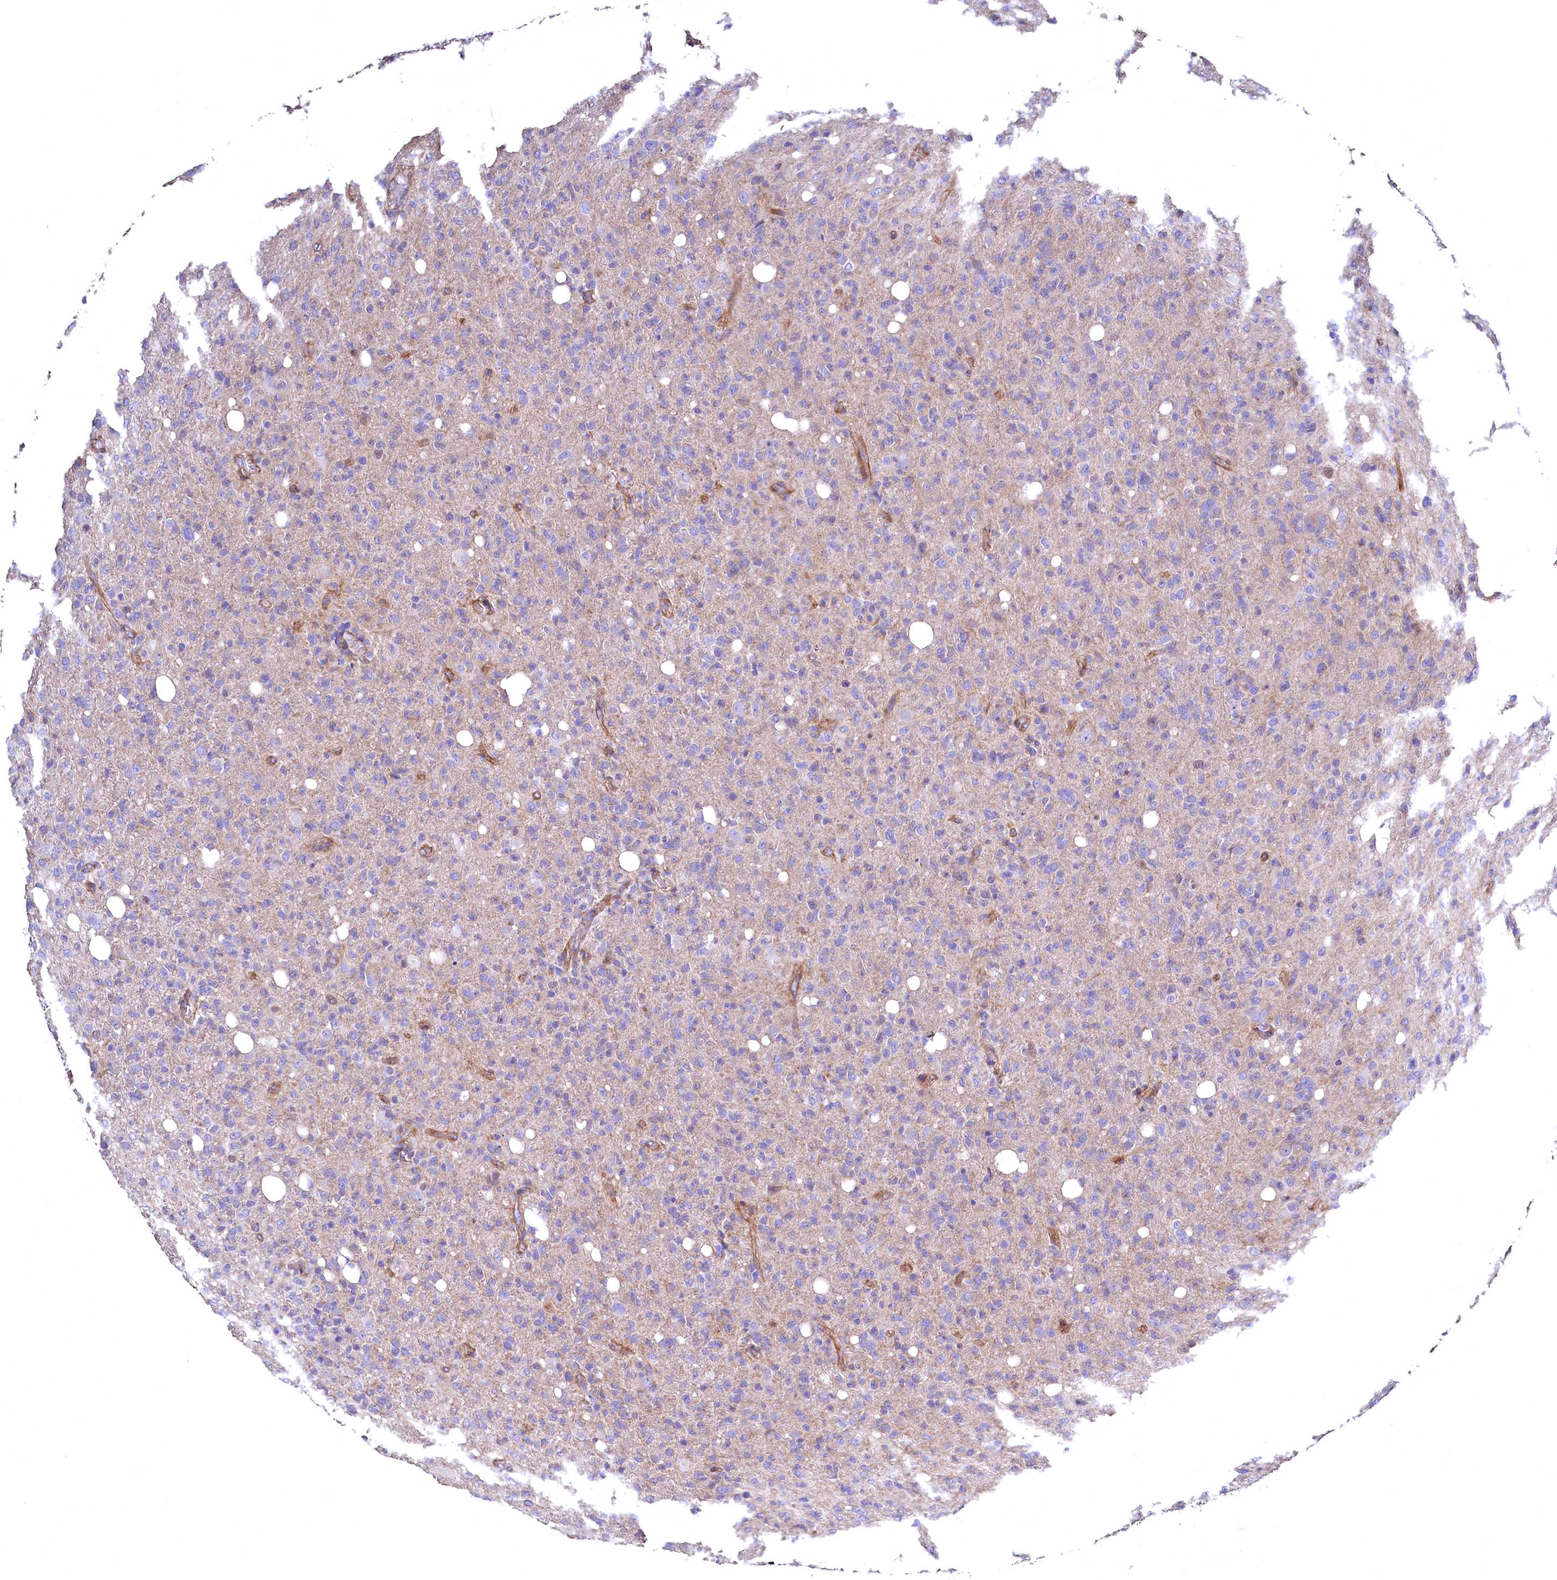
{"staining": {"intensity": "negative", "quantity": "none", "location": "none"}, "tissue": "glioma", "cell_type": "Tumor cells", "image_type": "cancer", "snomed": [{"axis": "morphology", "description": "Glioma, malignant, High grade"}, {"axis": "topography", "description": "Brain"}], "caption": "This is an immunohistochemistry micrograph of human glioma. There is no positivity in tumor cells.", "gene": "WNT8A", "patient": {"sex": "female", "age": 57}}